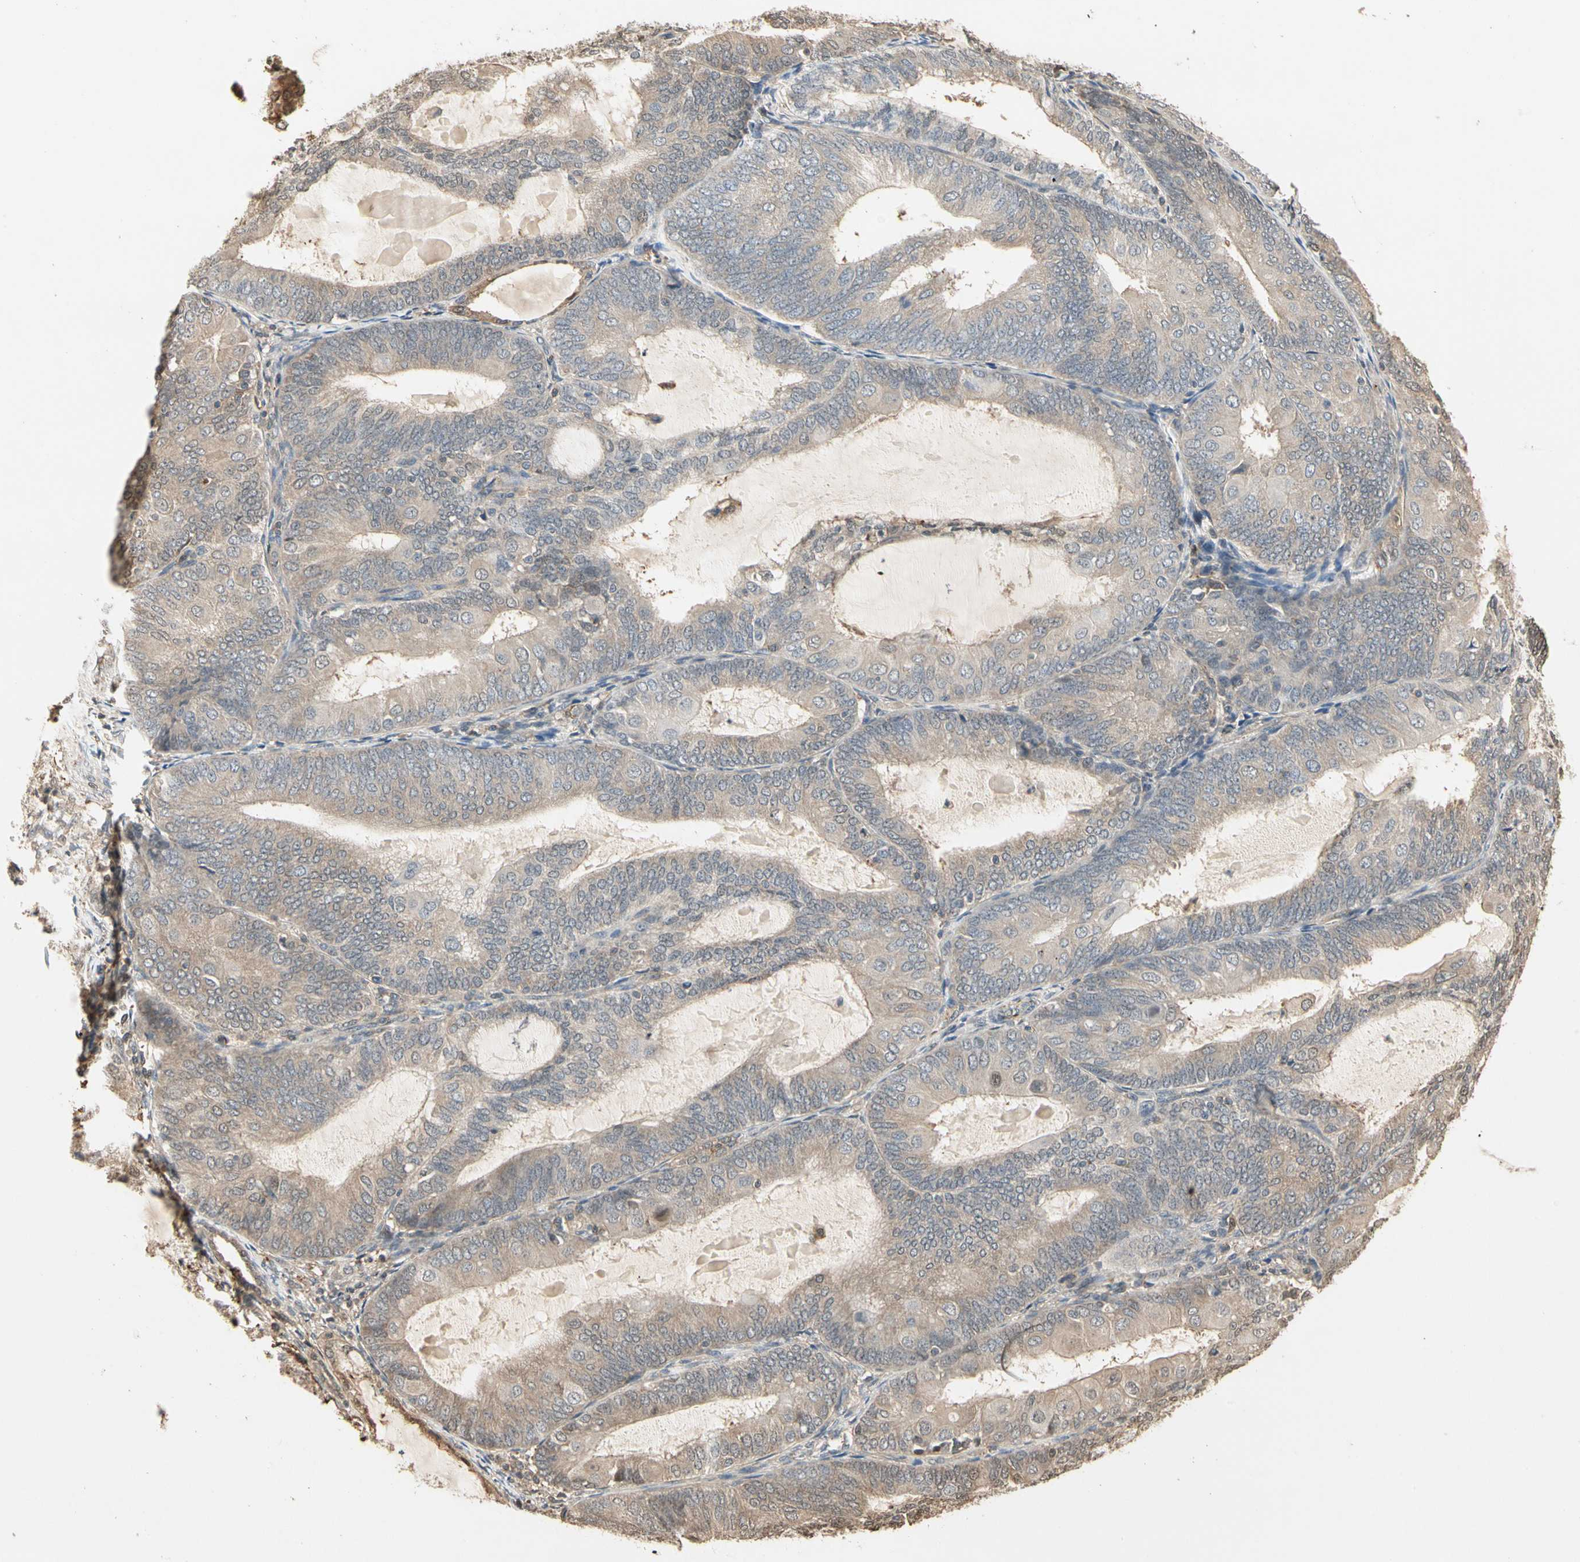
{"staining": {"intensity": "weak", "quantity": ">75%", "location": "cytoplasmic/membranous"}, "tissue": "endometrial cancer", "cell_type": "Tumor cells", "image_type": "cancer", "snomed": [{"axis": "morphology", "description": "Adenocarcinoma, NOS"}, {"axis": "topography", "description": "Endometrium"}], "caption": "A high-resolution photomicrograph shows immunohistochemistry (IHC) staining of adenocarcinoma (endometrial), which demonstrates weak cytoplasmic/membranous staining in about >75% of tumor cells.", "gene": "DRG2", "patient": {"sex": "female", "age": 81}}